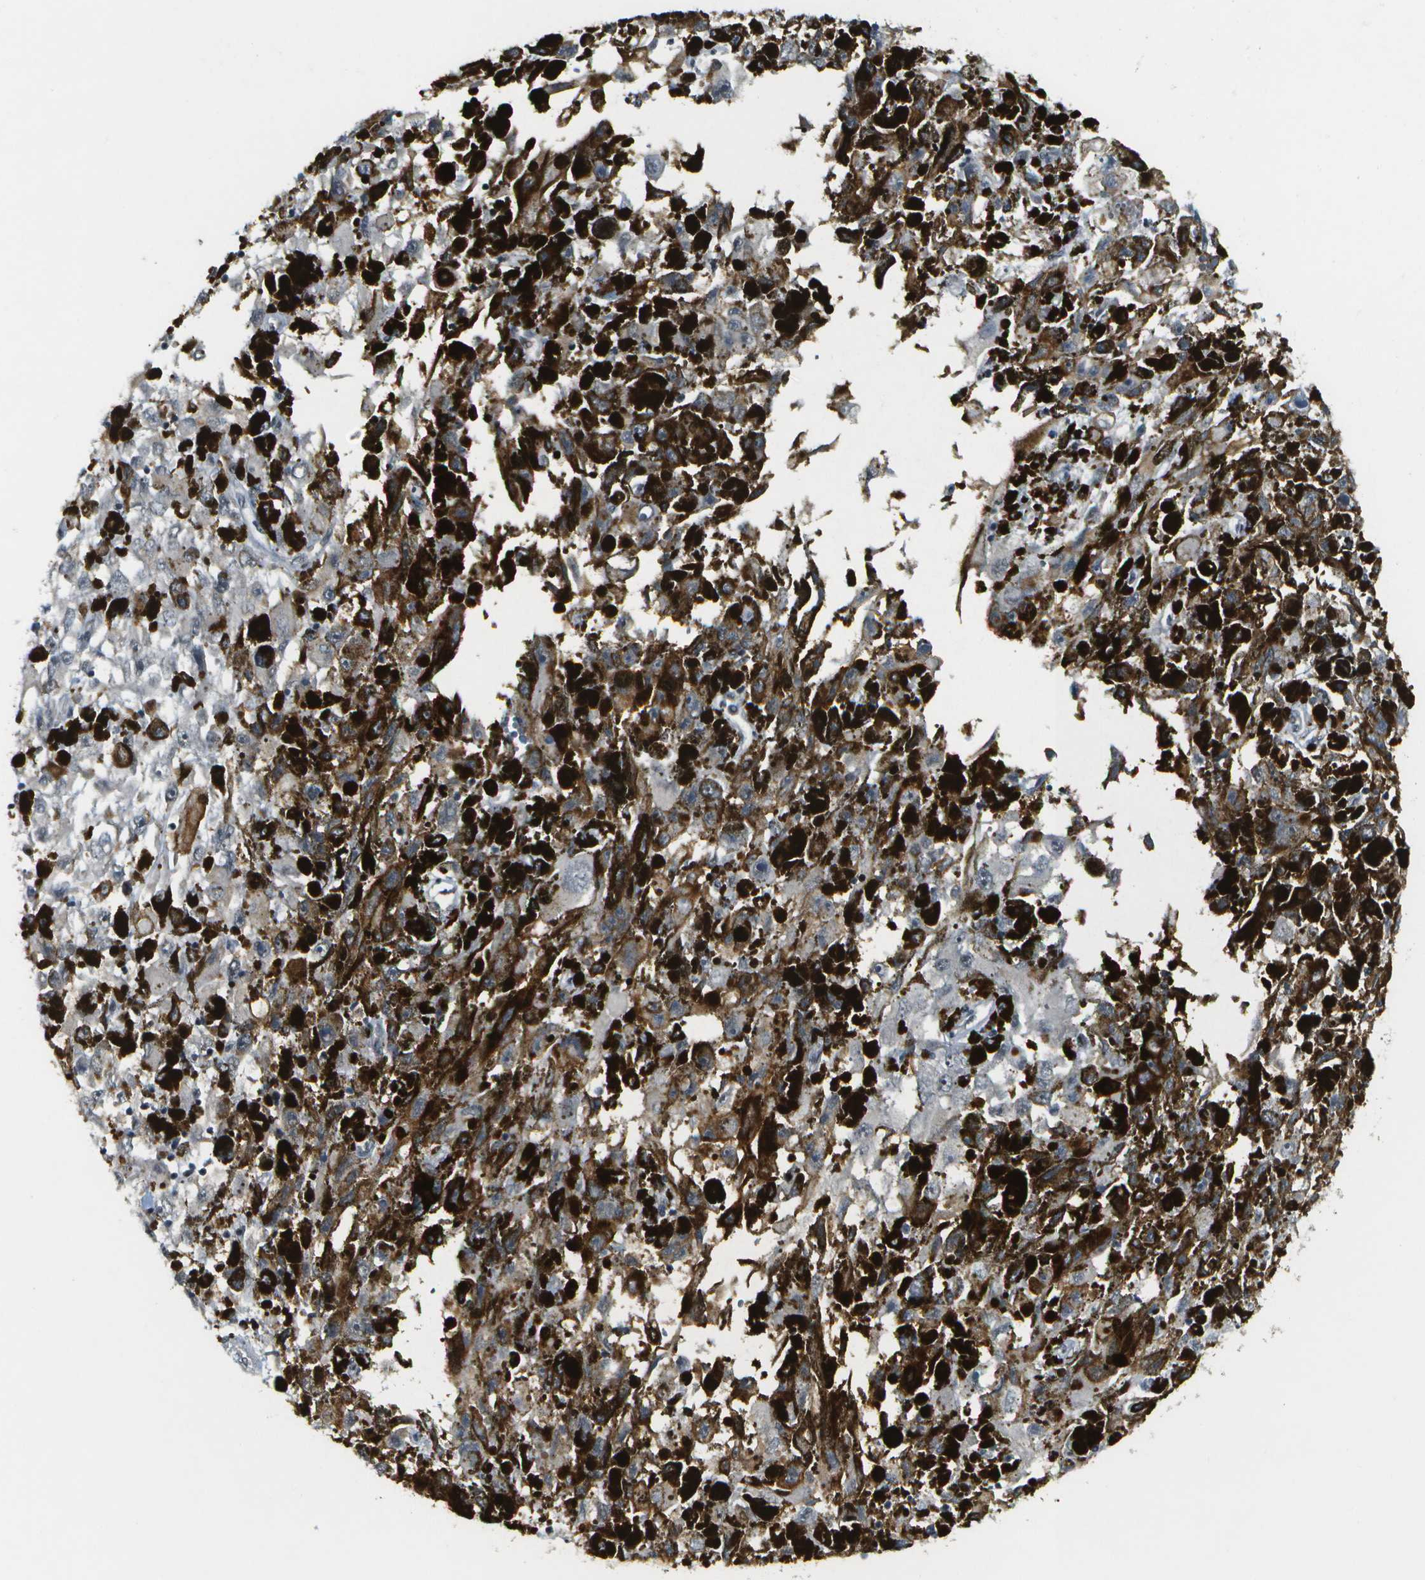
{"staining": {"intensity": "weak", "quantity": "25%-75%", "location": "cytoplasmic/membranous"}, "tissue": "melanoma", "cell_type": "Tumor cells", "image_type": "cancer", "snomed": [{"axis": "morphology", "description": "Malignant melanoma, NOS"}, {"axis": "topography", "description": "Skin"}], "caption": "Immunohistochemical staining of malignant melanoma shows low levels of weak cytoplasmic/membranous protein positivity in approximately 25%-75% of tumor cells.", "gene": "IRF7", "patient": {"sex": "female", "age": 104}}